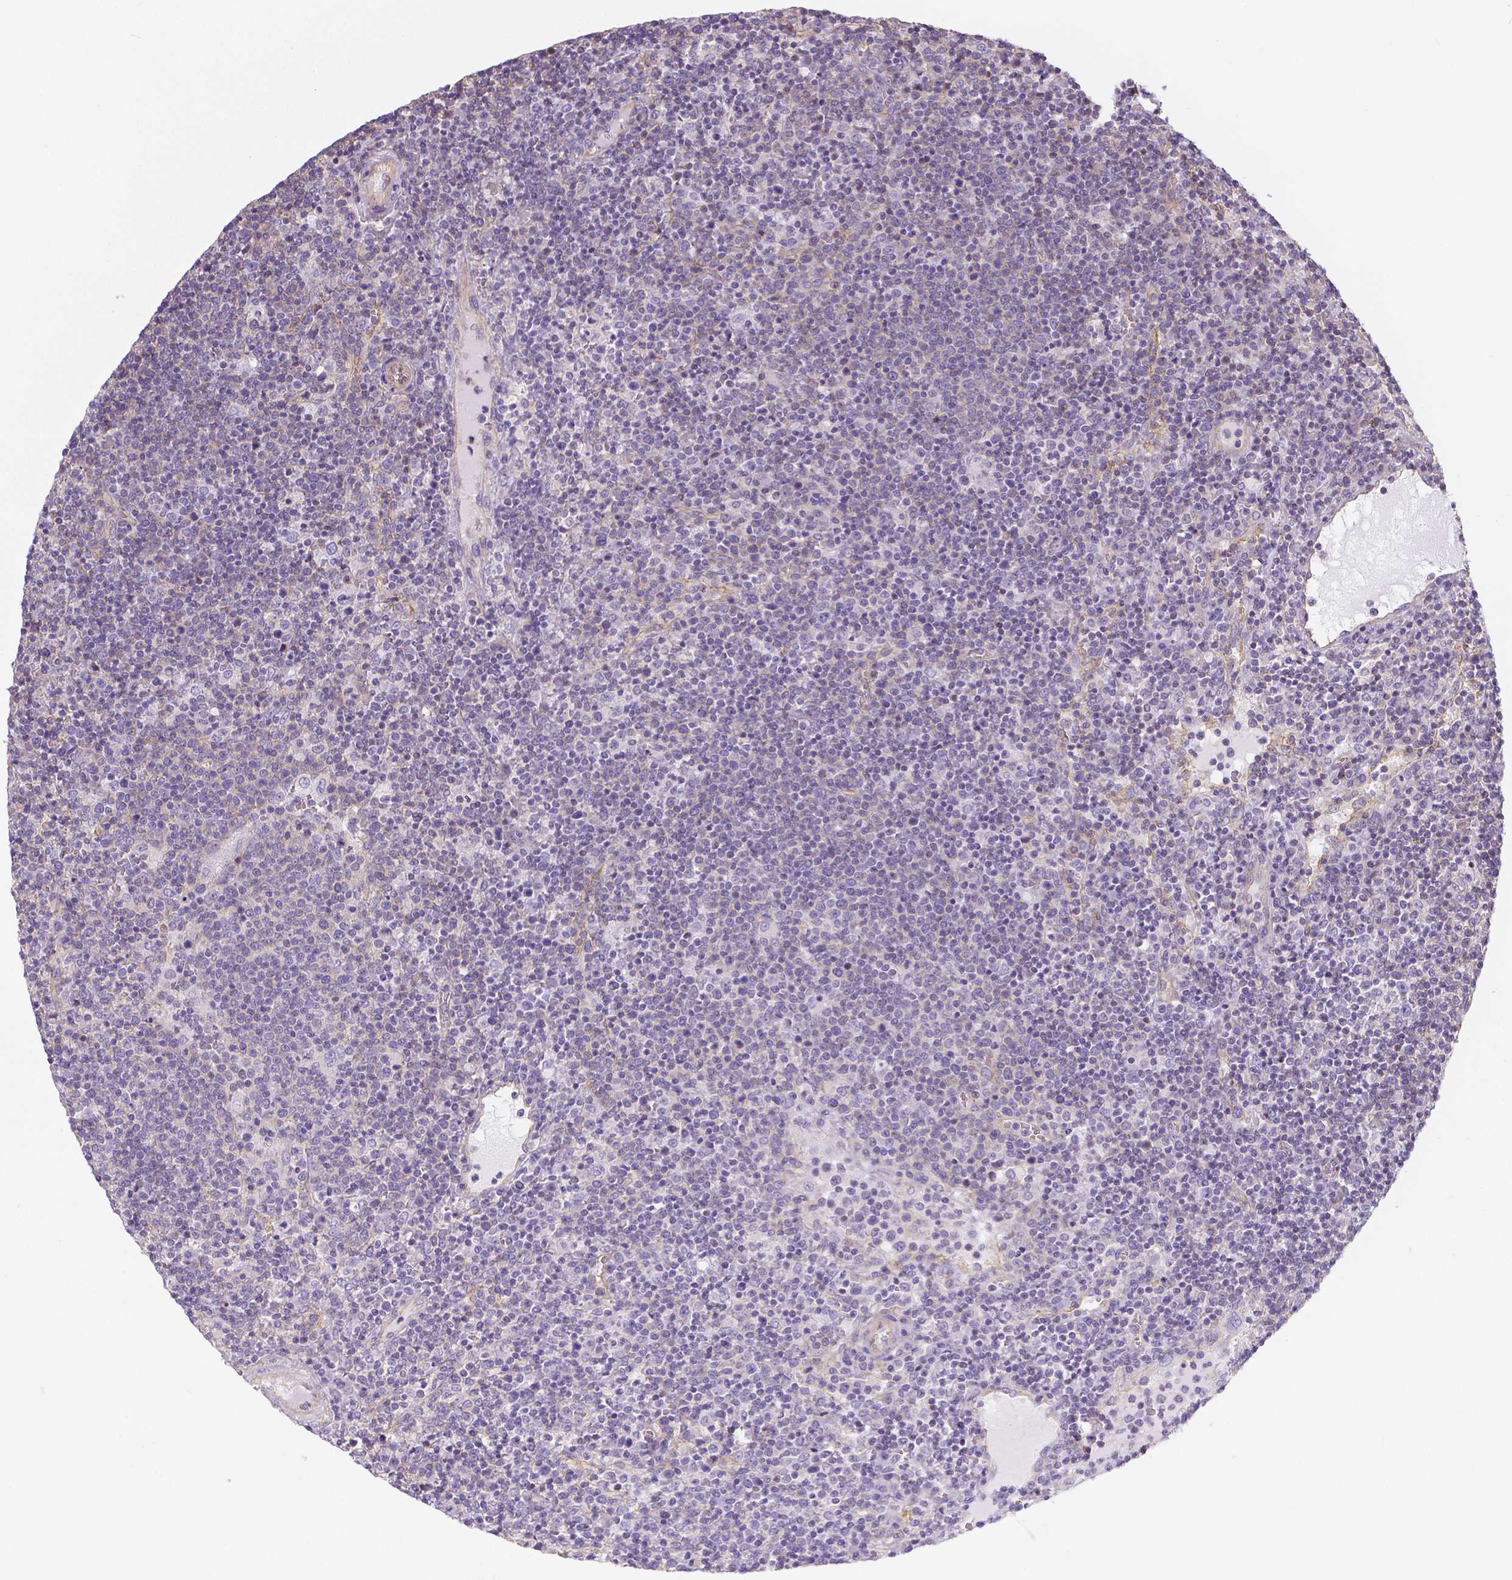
{"staining": {"intensity": "negative", "quantity": "none", "location": "none"}, "tissue": "lymphoma", "cell_type": "Tumor cells", "image_type": "cancer", "snomed": [{"axis": "morphology", "description": "Malignant lymphoma, non-Hodgkin's type, High grade"}, {"axis": "topography", "description": "Lymph node"}], "caption": "Tumor cells show no significant staining in lymphoma.", "gene": "CRMP1", "patient": {"sex": "male", "age": 61}}